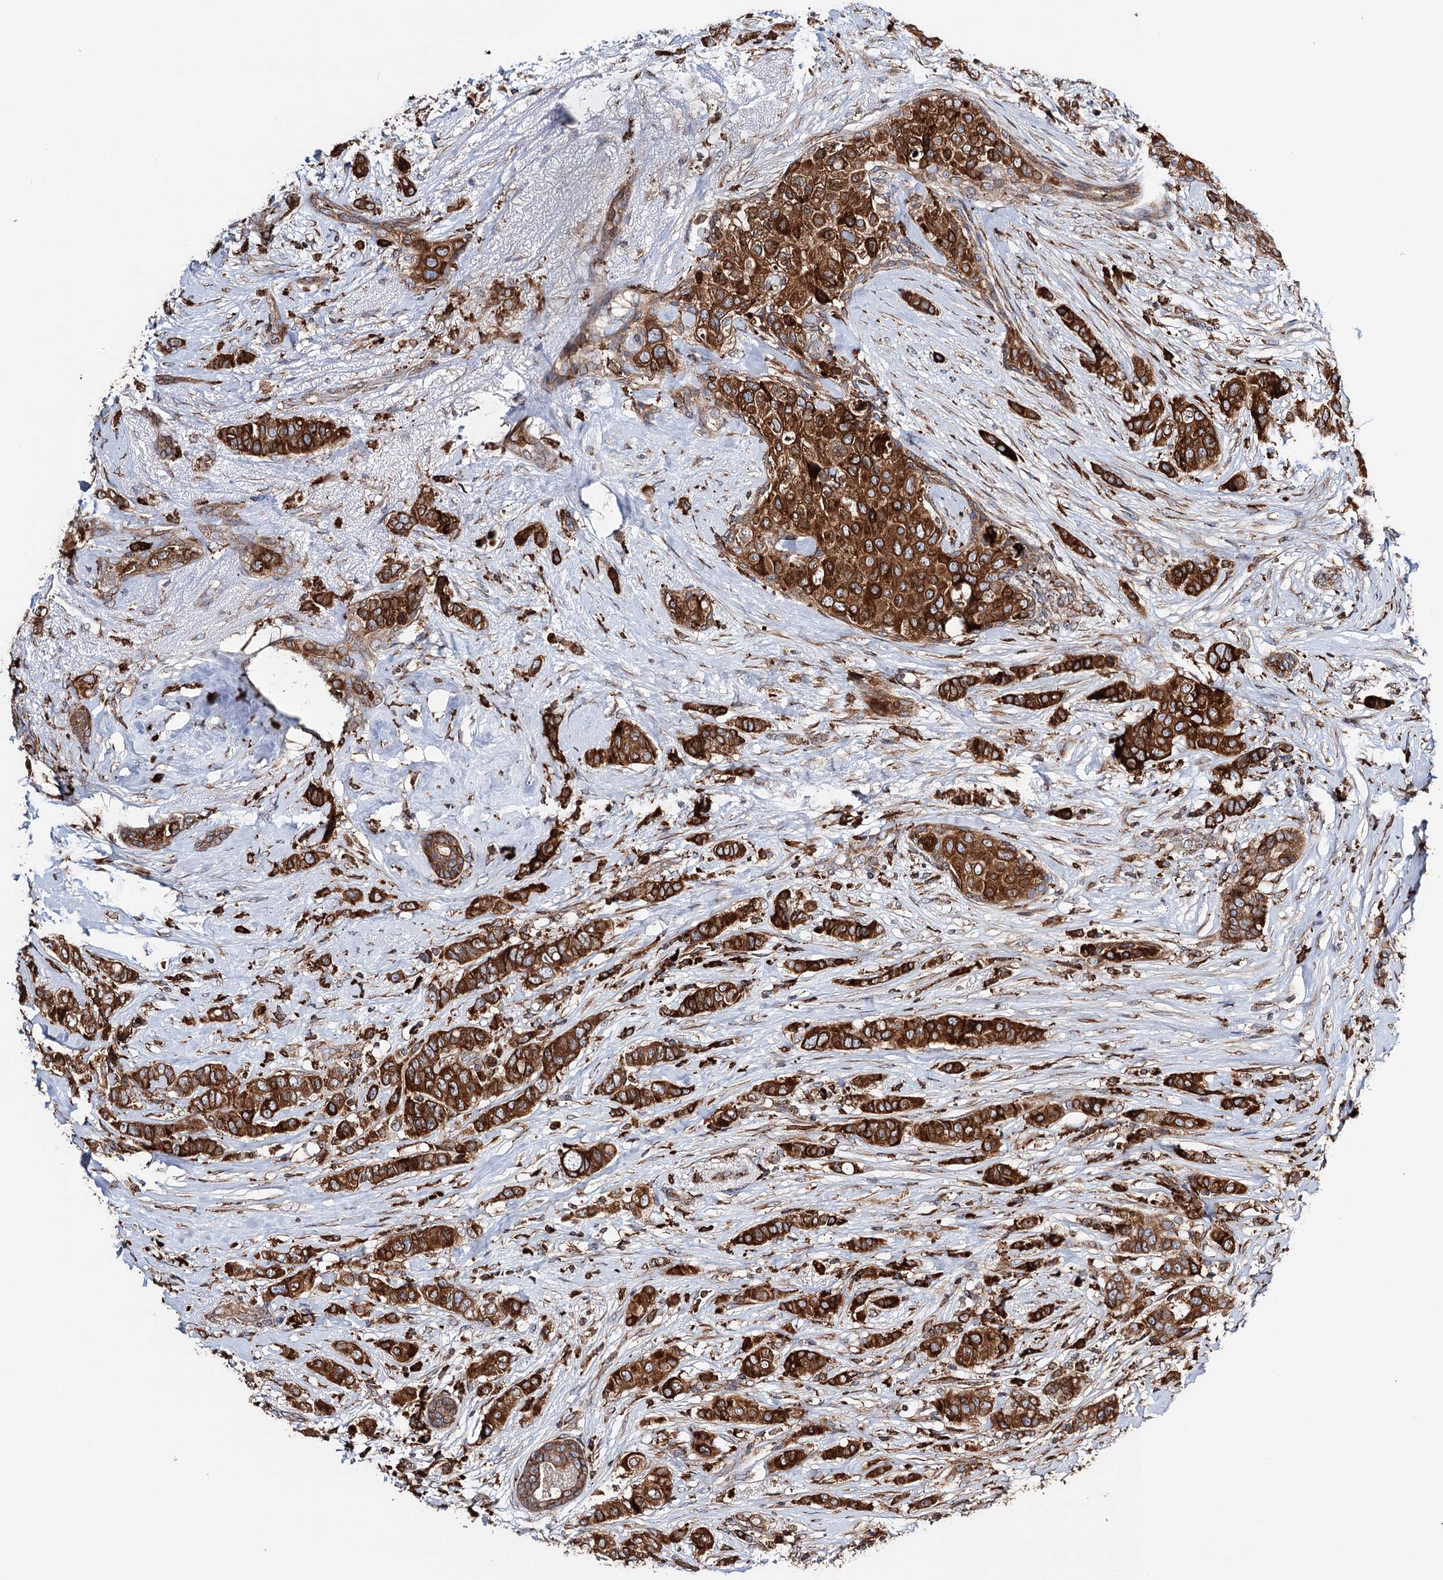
{"staining": {"intensity": "strong", "quantity": ">75%", "location": "cytoplasmic/membranous"}, "tissue": "breast cancer", "cell_type": "Tumor cells", "image_type": "cancer", "snomed": [{"axis": "morphology", "description": "Lobular carcinoma"}, {"axis": "topography", "description": "Breast"}], "caption": "Immunohistochemical staining of breast cancer (lobular carcinoma) exhibits high levels of strong cytoplasmic/membranous expression in about >75% of tumor cells.", "gene": "ERP29", "patient": {"sex": "female", "age": 51}}